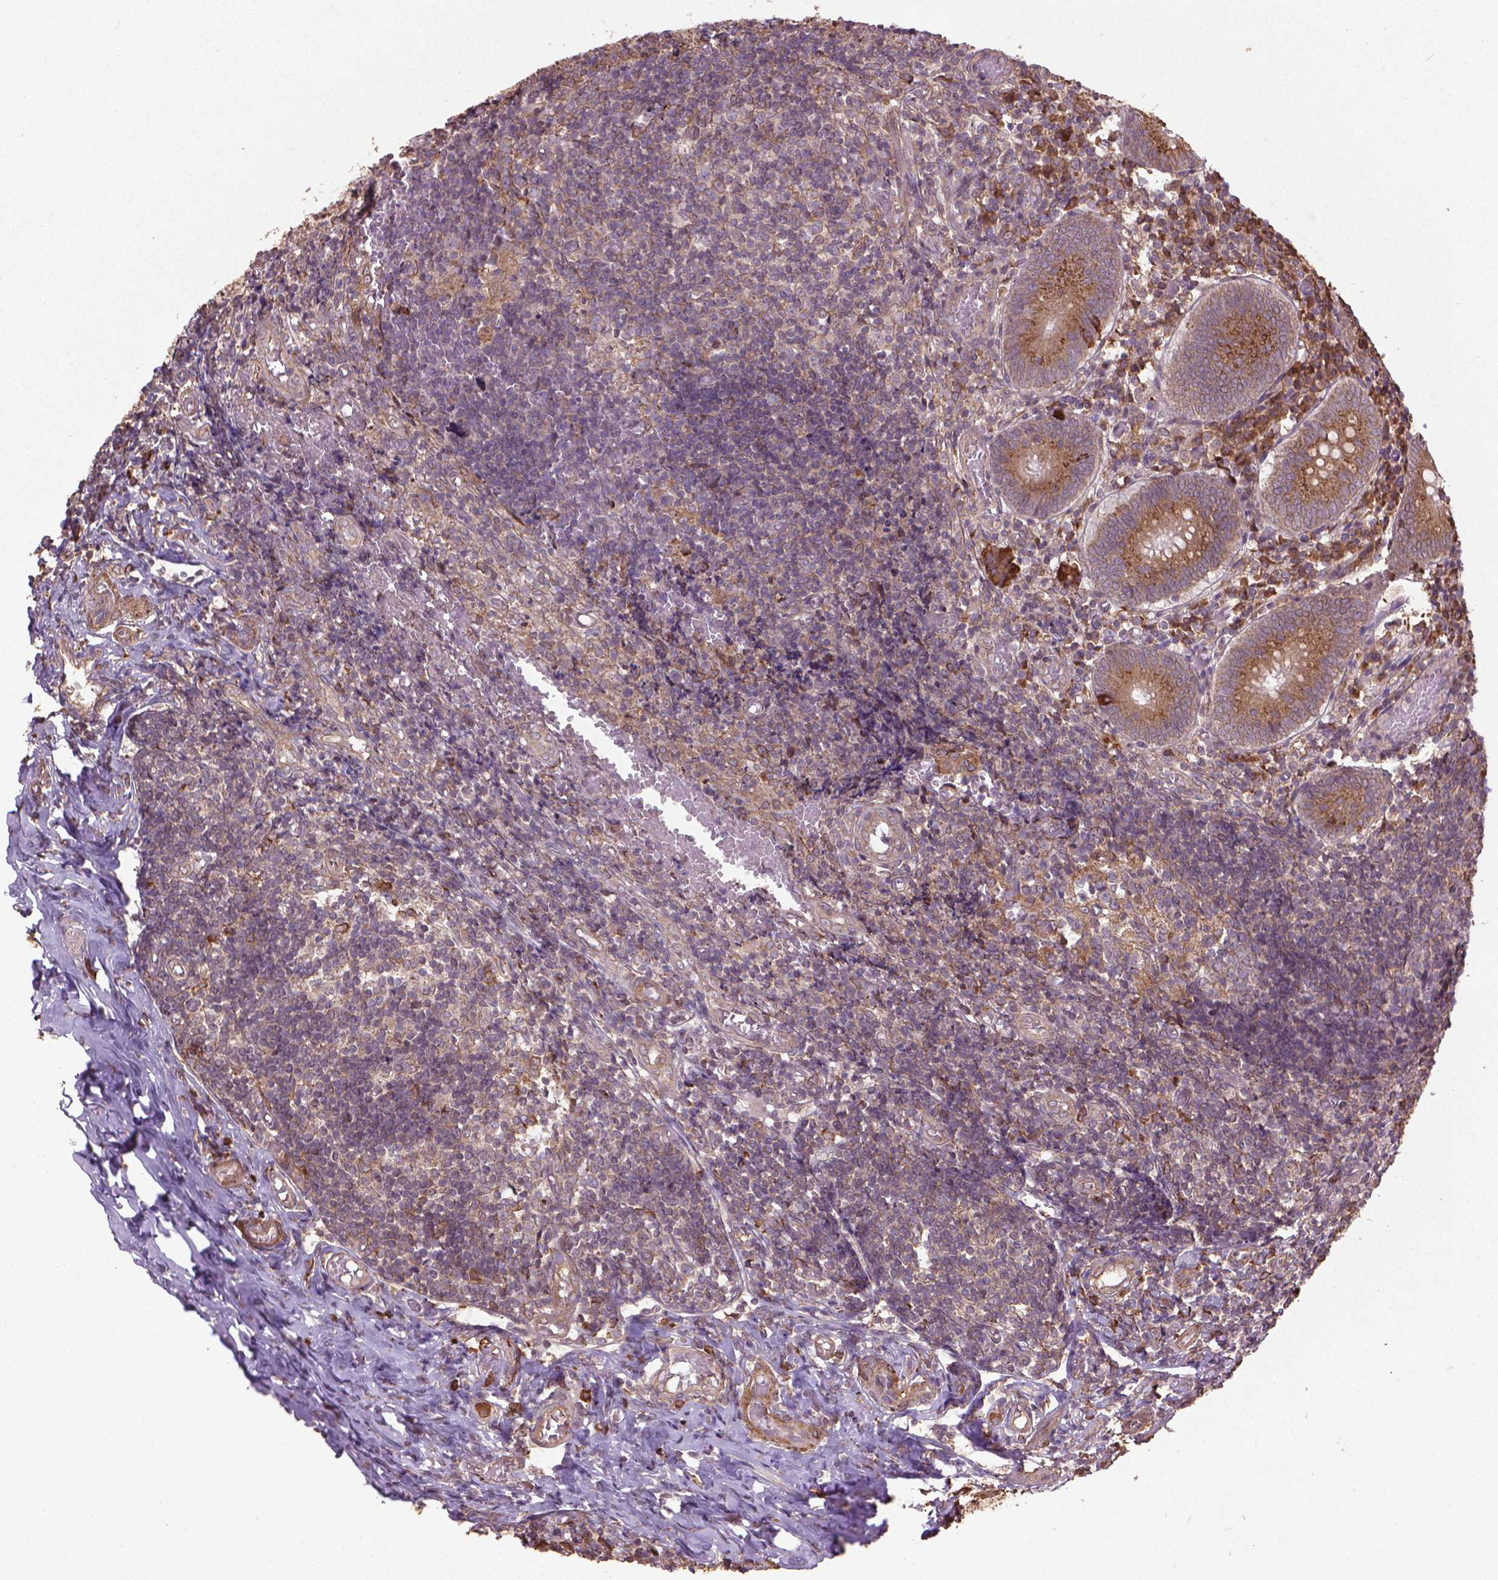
{"staining": {"intensity": "moderate", "quantity": ">75%", "location": "cytoplasmic/membranous"}, "tissue": "appendix", "cell_type": "Glandular cells", "image_type": "normal", "snomed": [{"axis": "morphology", "description": "Normal tissue, NOS"}, {"axis": "topography", "description": "Appendix"}], "caption": "IHC staining of unremarkable appendix, which reveals medium levels of moderate cytoplasmic/membranous expression in approximately >75% of glandular cells indicating moderate cytoplasmic/membranous protein expression. The staining was performed using DAB (3,3'-diaminobenzidine) (brown) for protein detection and nuclei were counterstained in hematoxylin (blue).", "gene": "GAS1", "patient": {"sex": "female", "age": 32}}